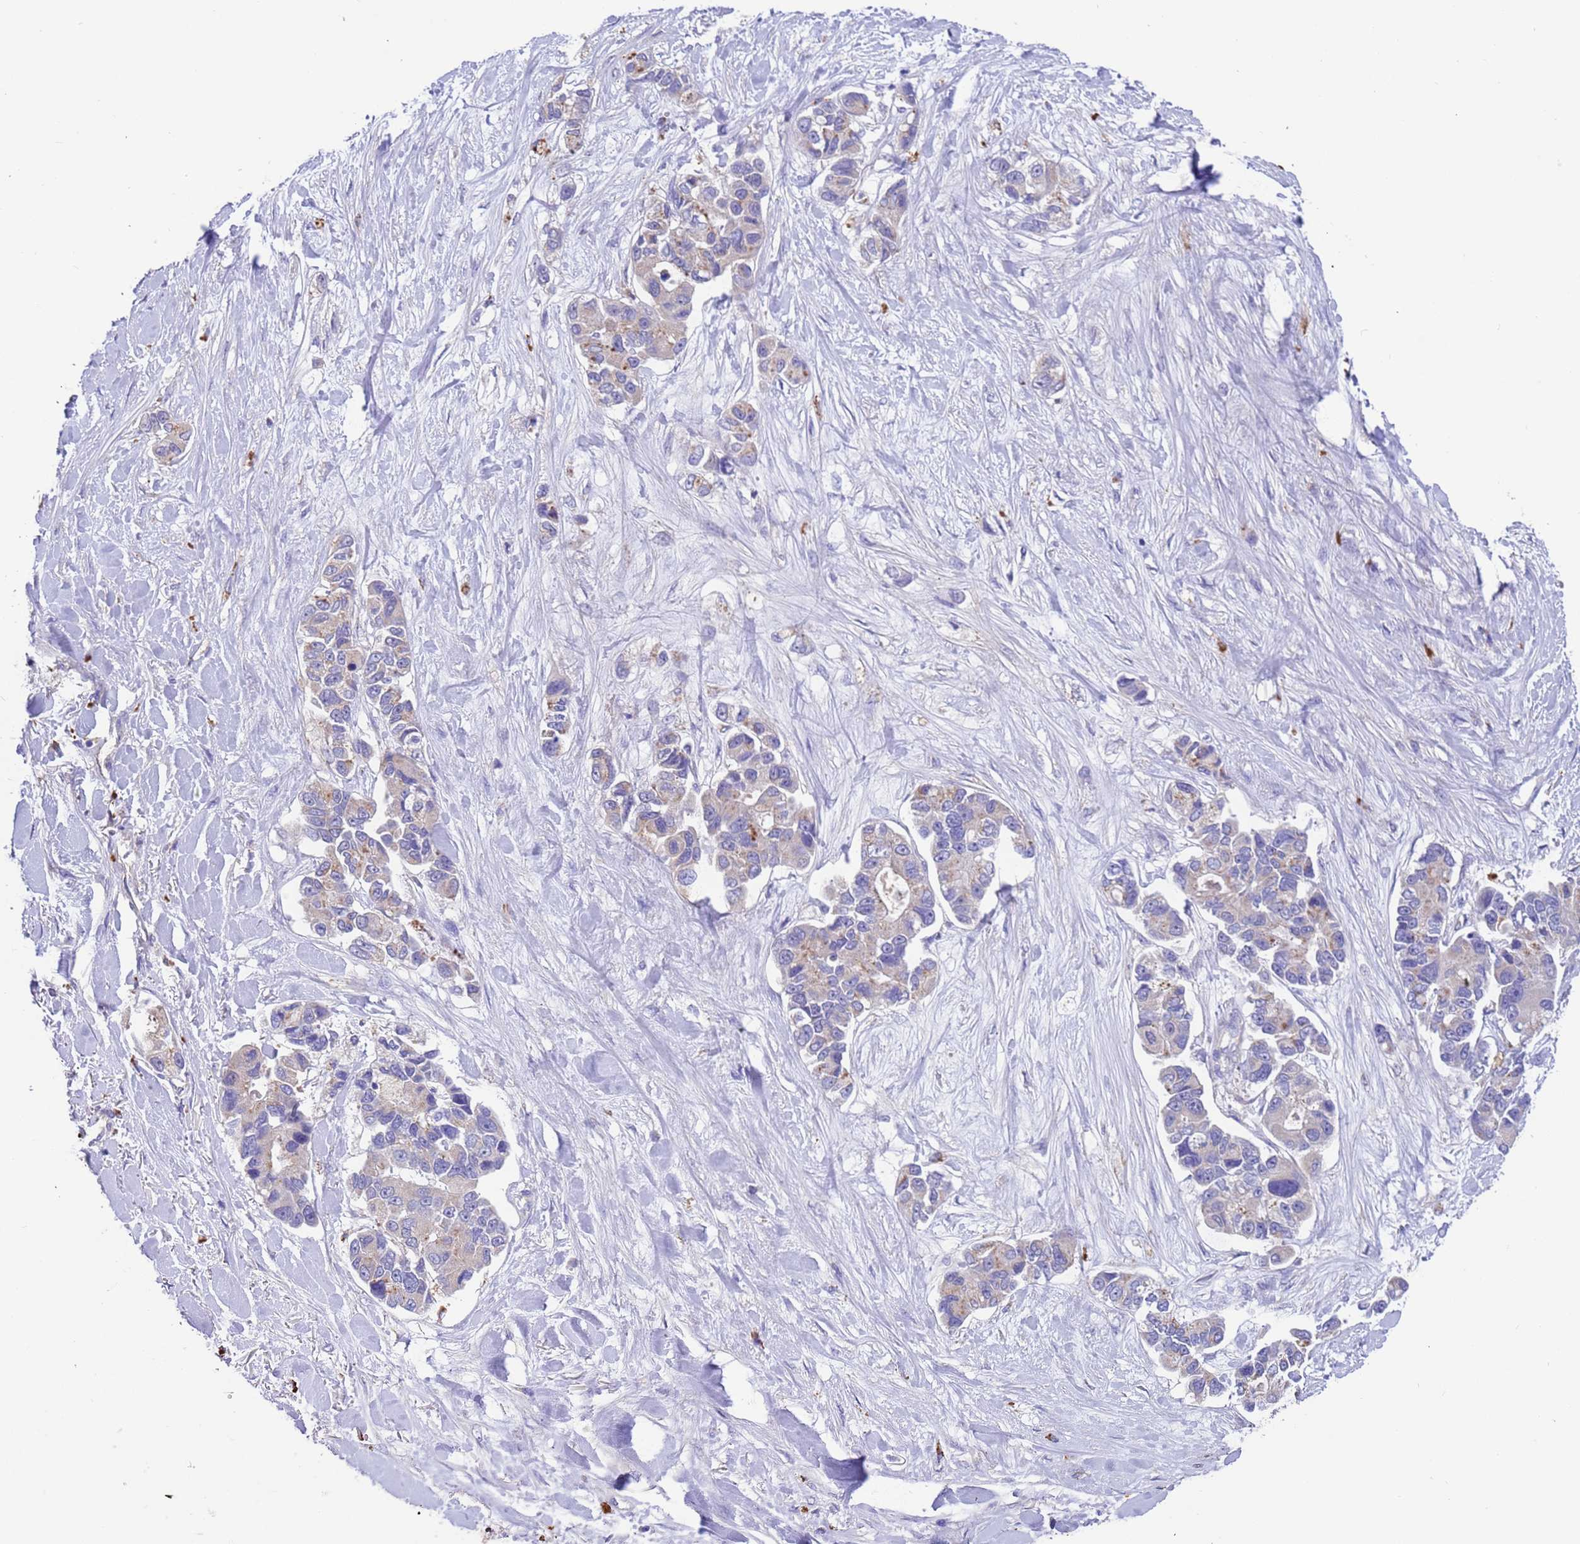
{"staining": {"intensity": "weak", "quantity": "<25%", "location": "cytoplasmic/membranous"}, "tissue": "lung cancer", "cell_type": "Tumor cells", "image_type": "cancer", "snomed": [{"axis": "morphology", "description": "Adenocarcinoma, NOS"}, {"axis": "topography", "description": "Lung"}], "caption": "Immunohistochemistry photomicrograph of neoplastic tissue: lung cancer stained with DAB (3,3'-diaminobenzidine) displays no significant protein positivity in tumor cells.", "gene": "SRL", "patient": {"sex": "female", "age": 54}}